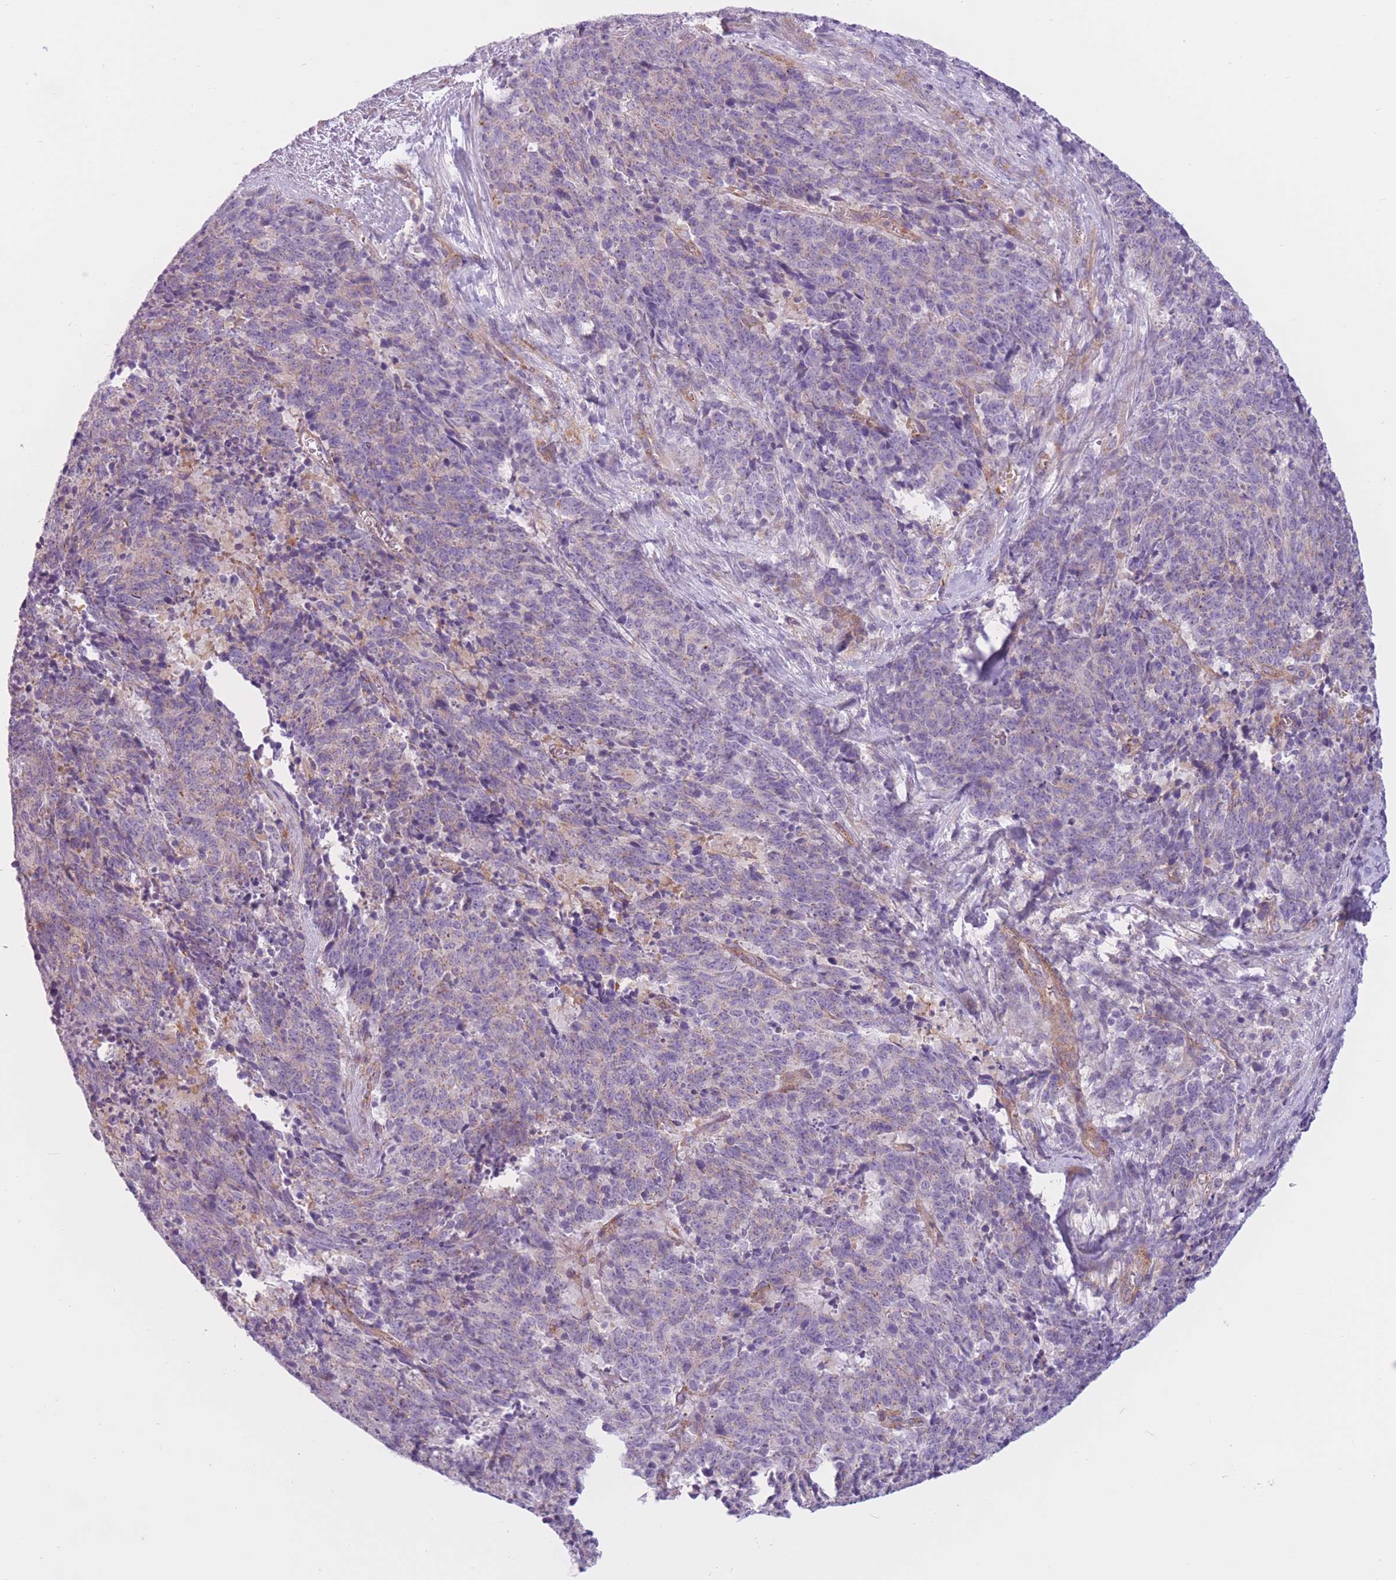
{"staining": {"intensity": "weak", "quantity": "<25%", "location": "cytoplasmic/membranous"}, "tissue": "cervical cancer", "cell_type": "Tumor cells", "image_type": "cancer", "snomed": [{"axis": "morphology", "description": "Squamous cell carcinoma, NOS"}, {"axis": "topography", "description": "Cervix"}], "caption": "Protein analysis of cervical squamous cell carcinoma reveals no significant staining in tumor cells.", "gene": "SERPINB3", "patient": {"sex": "female", "age": 29}}